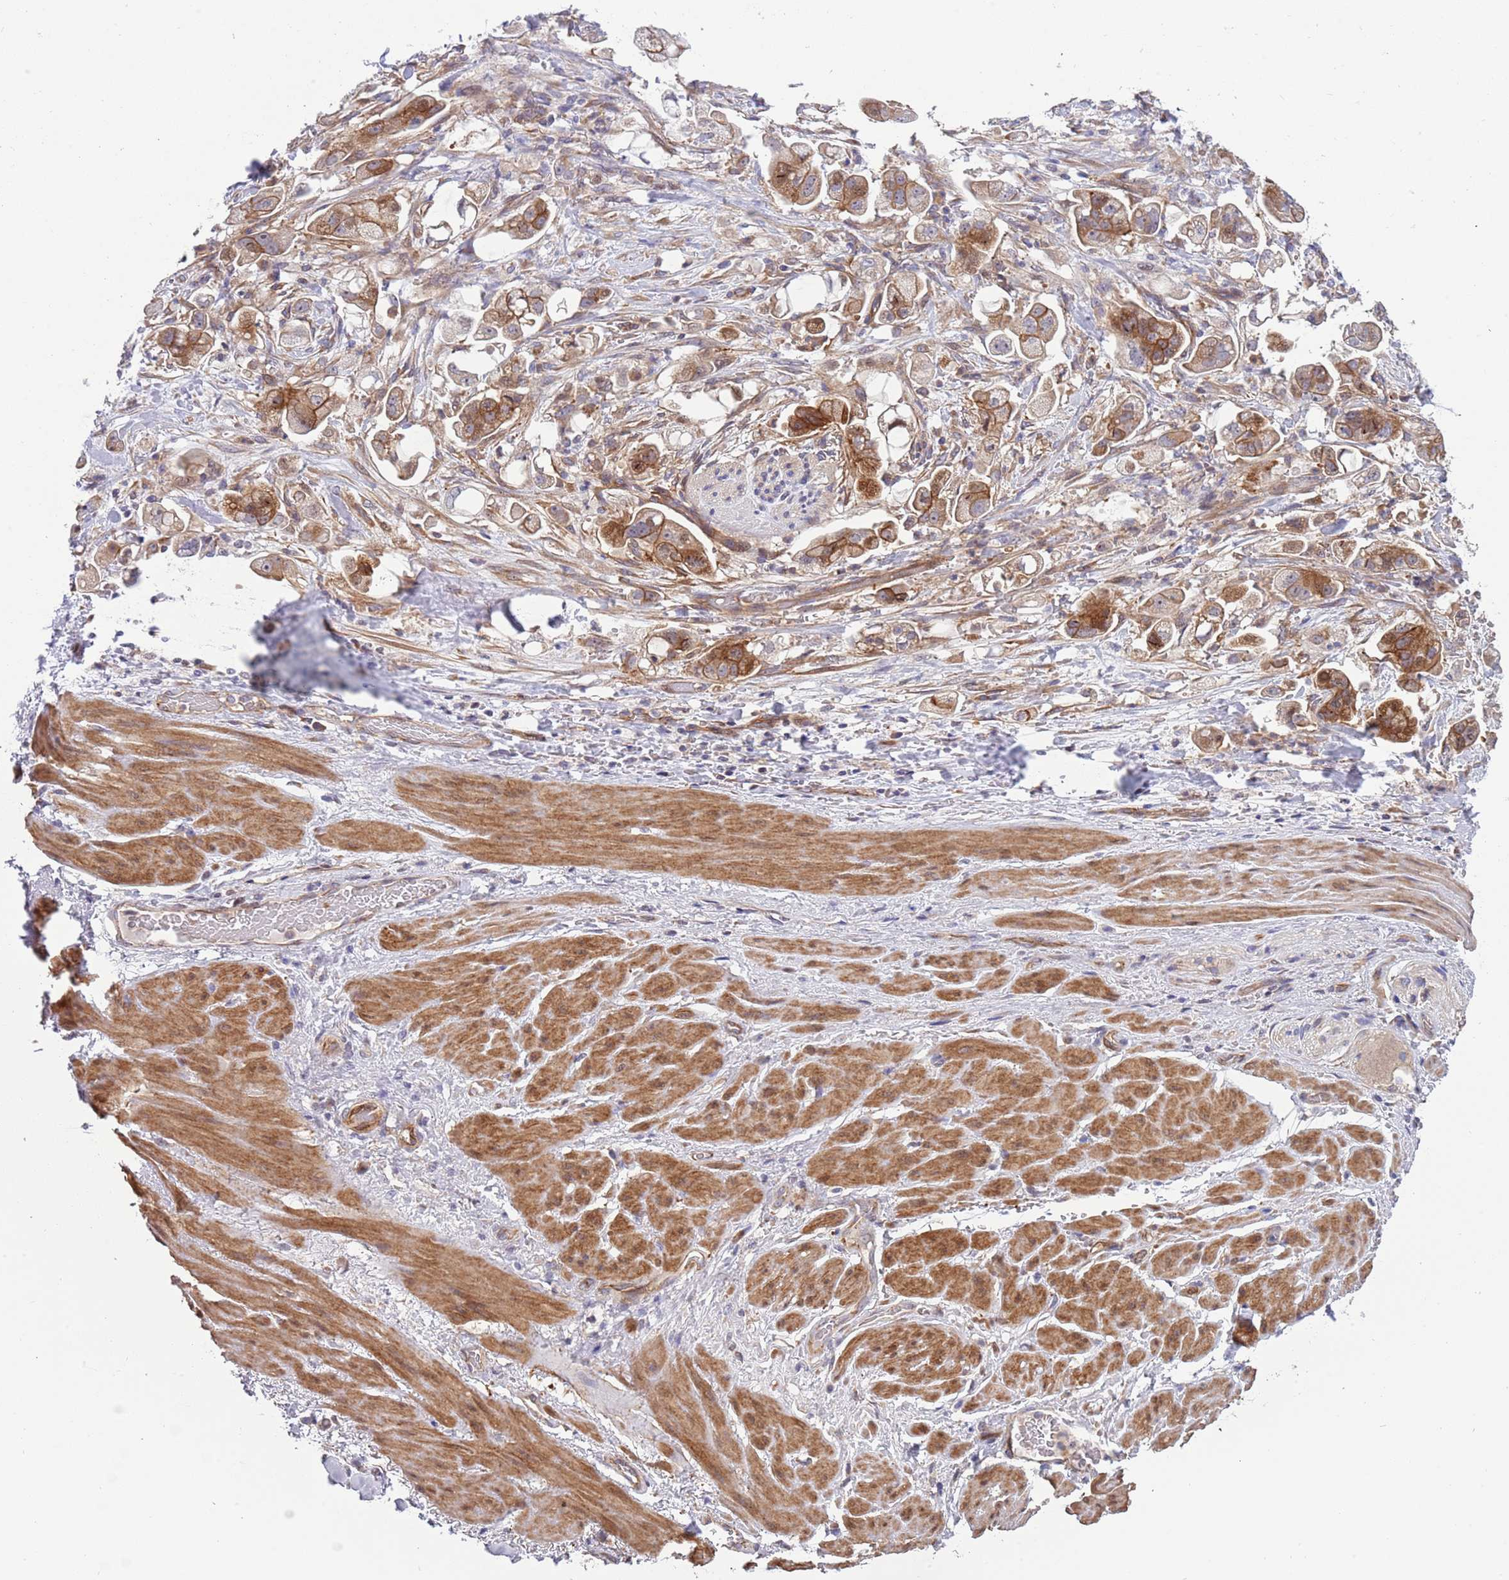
{"staining": {"intensity": "moderate", "quantity": ">75%", "location": "cytoplasmic/membranous"}, "tissue": "stomach cancer", "cell_type": "Tumor cells", "image_type": "cancer", "snomed": [{"axis": "morphology", "description": "Adenocarcinoma, NOS"}, {"axis": "topography", "description": "Stomach"}], "caption": "An immunohistochemistry (IHC) photomicrograph of tumor tissue is shown. Protein staining in brown highlights moderate cytoplasmic/membranous positivity in stomach cancer within tumor cells.", "gene": "ITGB6", "patient": {"sex": "male", "age": 62}}